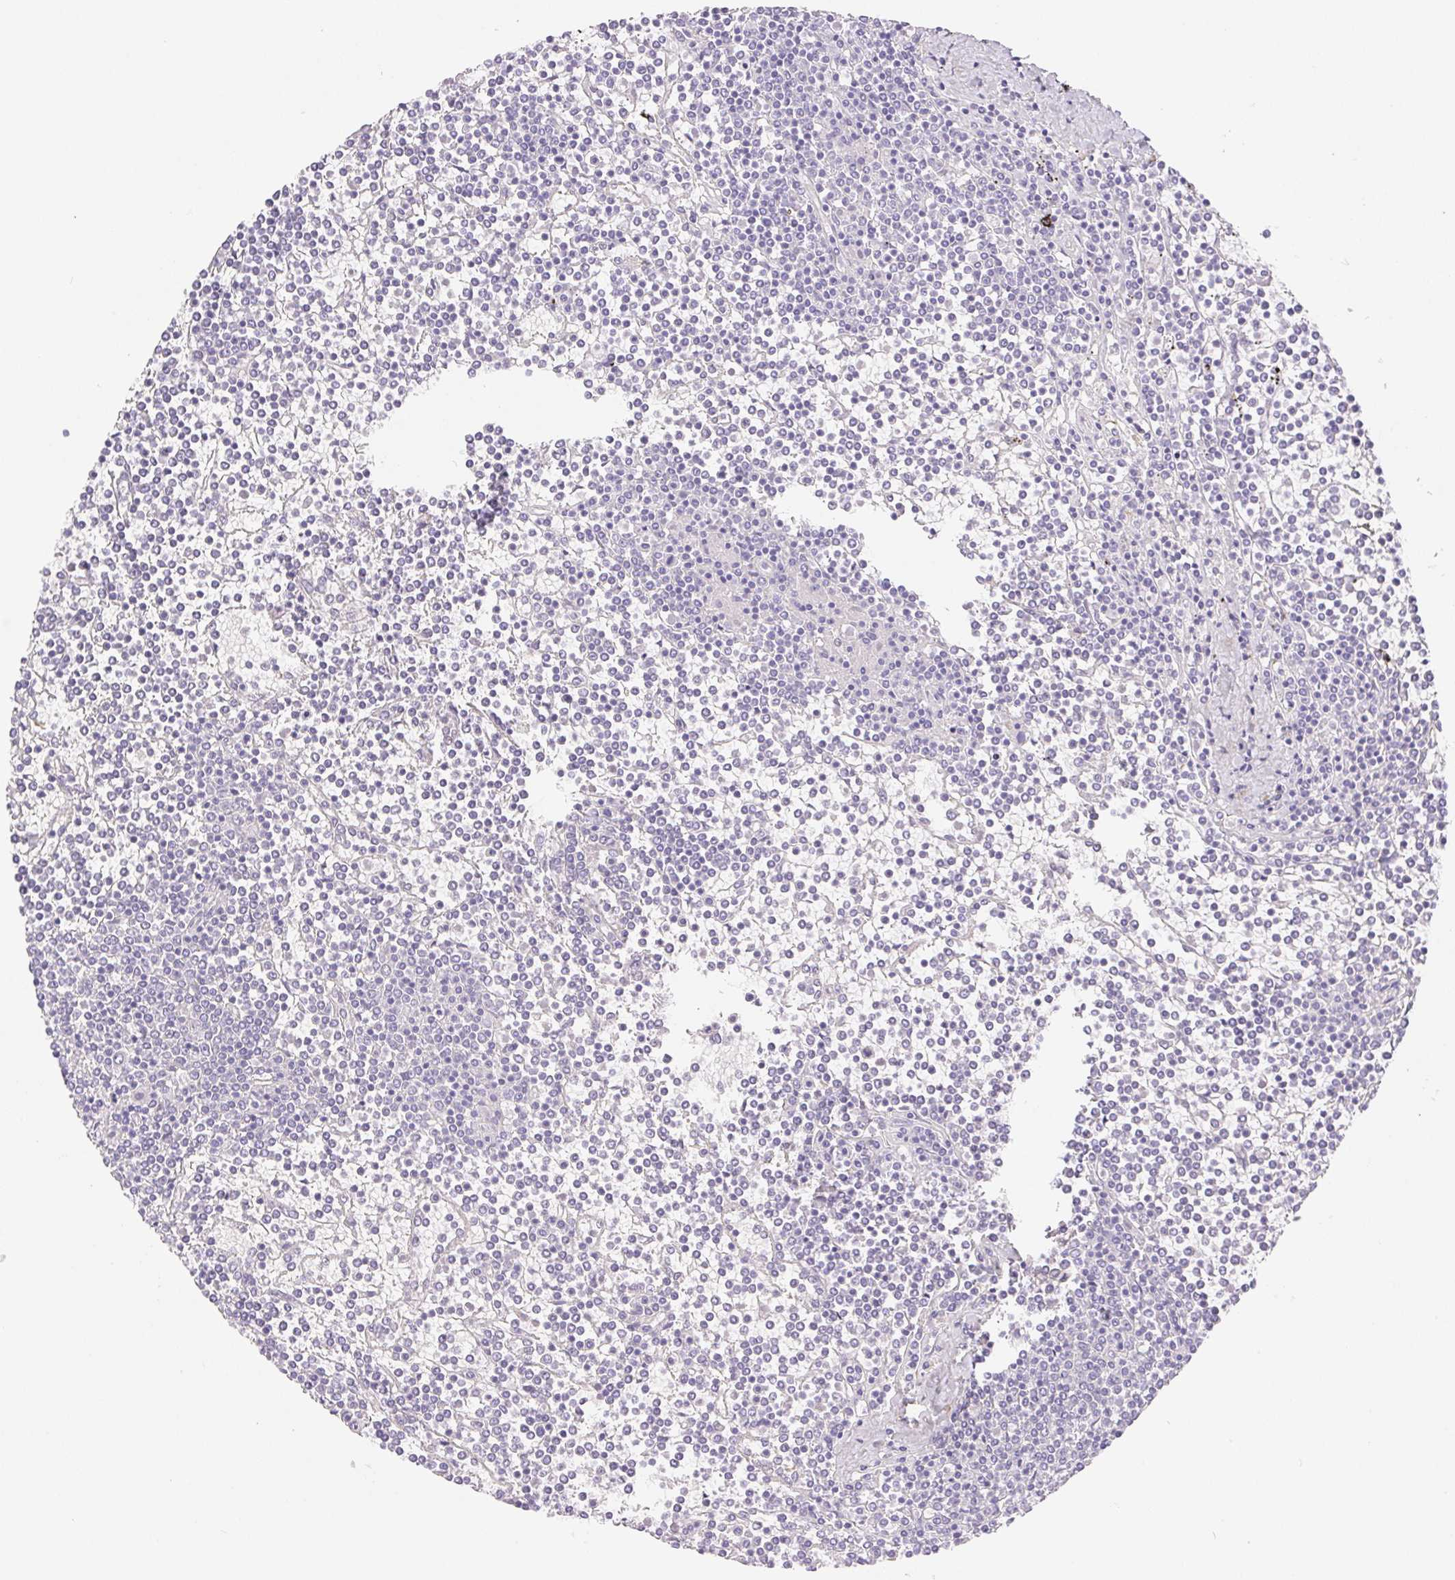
{"staining": {"intensity": "negative", "quantity": "none", "location": "none"}, "tissue": "lymphoma", "cell_type": "Tumor cells", "image_type": "cancer", "snomed": [{"axis": "morphology", "description": "Malignant lymphoma, non-Hodgkin's type, Low grade"}, {"axis": "topography", "description": "Spleen"}], "caption": "This photomicrograph is of lymphoma stained with IHC to label a protein in brown with the nuclei are counter-stained blue. There is no positivity in tumor cells. The staining was performed using DAB (3,3'-diaminobenzidine) to visualize the protein expression in brown, while the nuclei were stained in blue with hematoxylin (Magnification: 20x).", "gene": "PNLIP", "patient": {"sex": "female", "age": 19}}